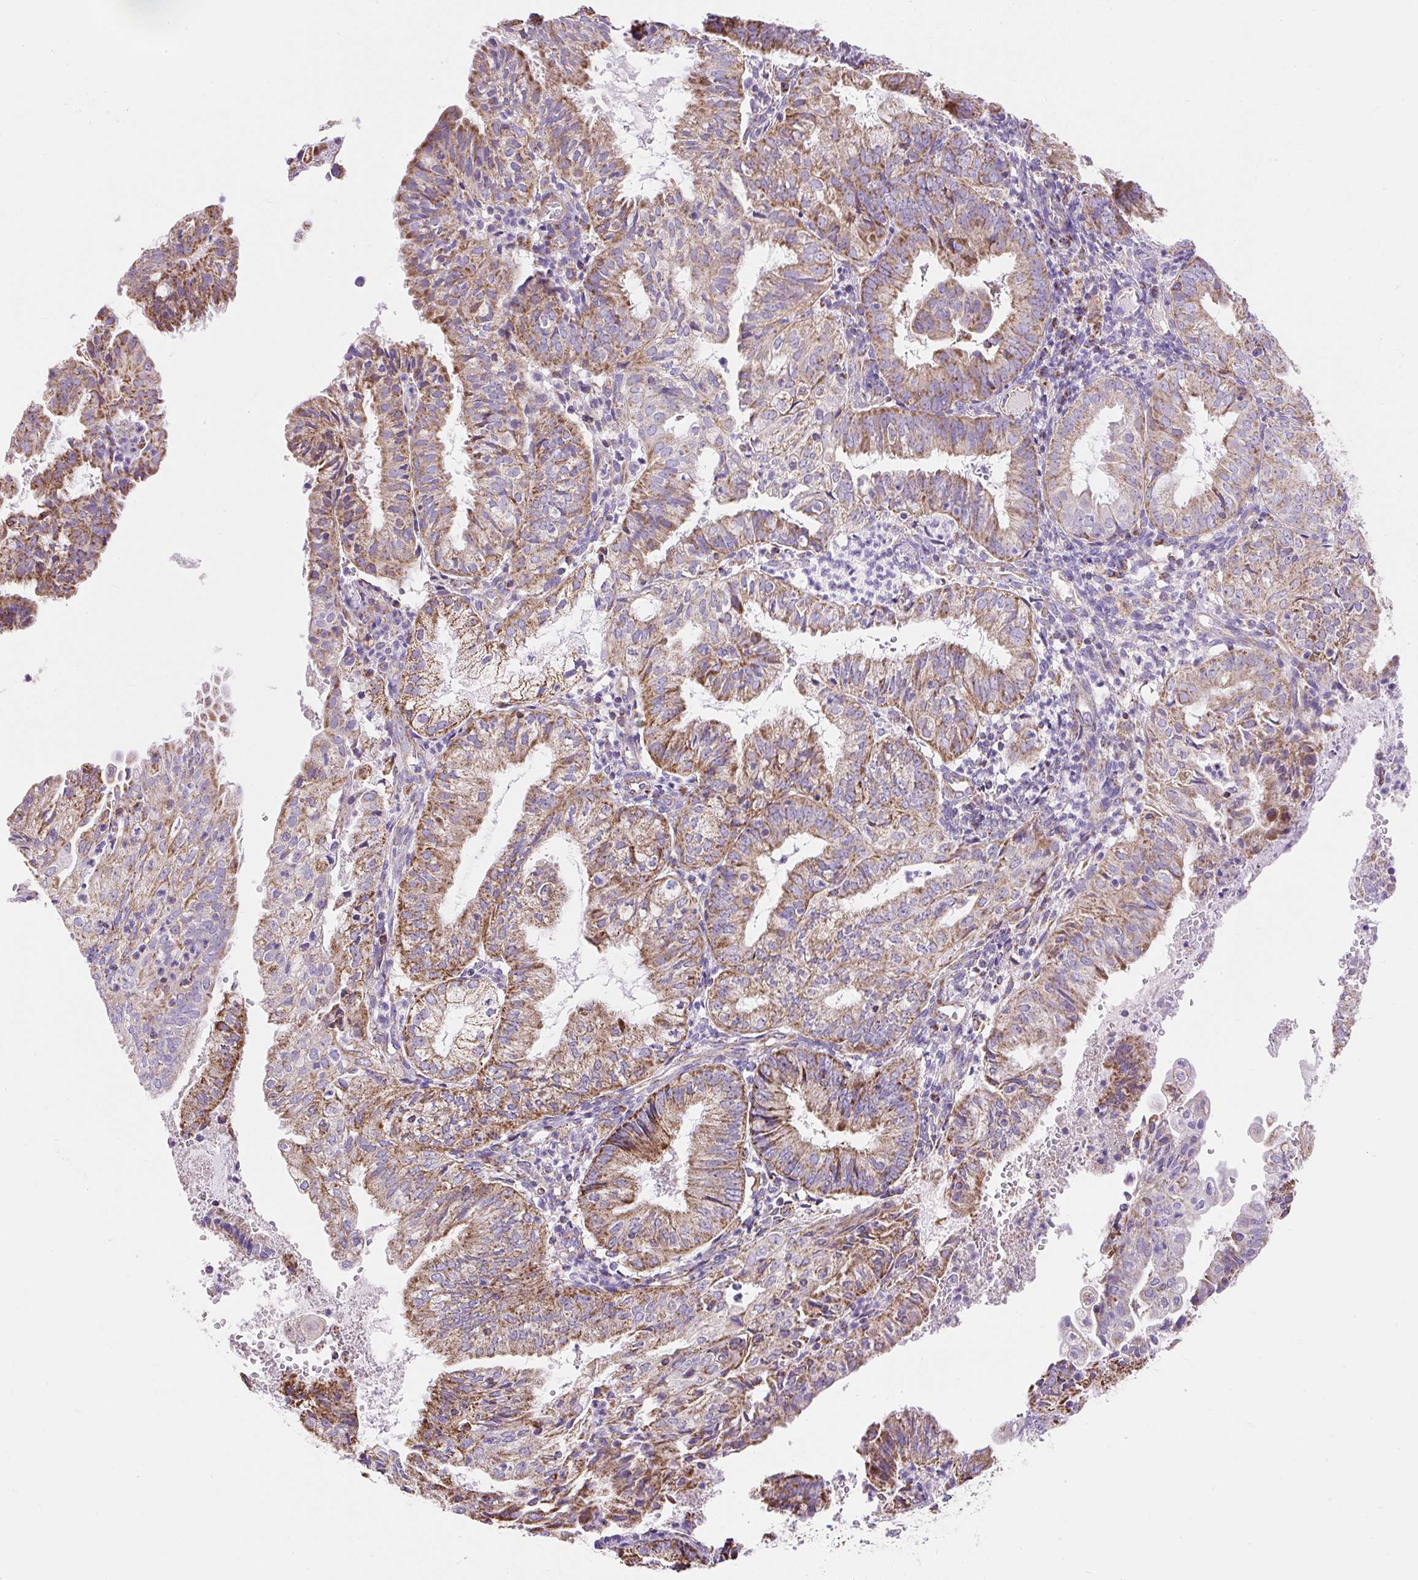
{"staining": {"intensity": "moderate", "quantity": ">75%", "location": "cytoplasmic/membranous"}, "tissue": "endometrial cancer", "cell_type": "Tumor cells", "image_type": "cancer", "snomed": [{"axis": "morphology", "description": "Adenocarcinoma, NOS"}, {"axis": "topography", "description": "Endometrium"}], "caption": "Immunohistochemical staining of endometrial cancer (adenocarcinoma) demonstrates medium levels of moderate cytoplasmic/membranous staining in about >75% of tumor cells. Immunohistochemistry (ihc) stains the protein in brown and the nuclei are stained blue.", "gene": "DAAM2", "patient": {"sex": "female", "age": 55}}